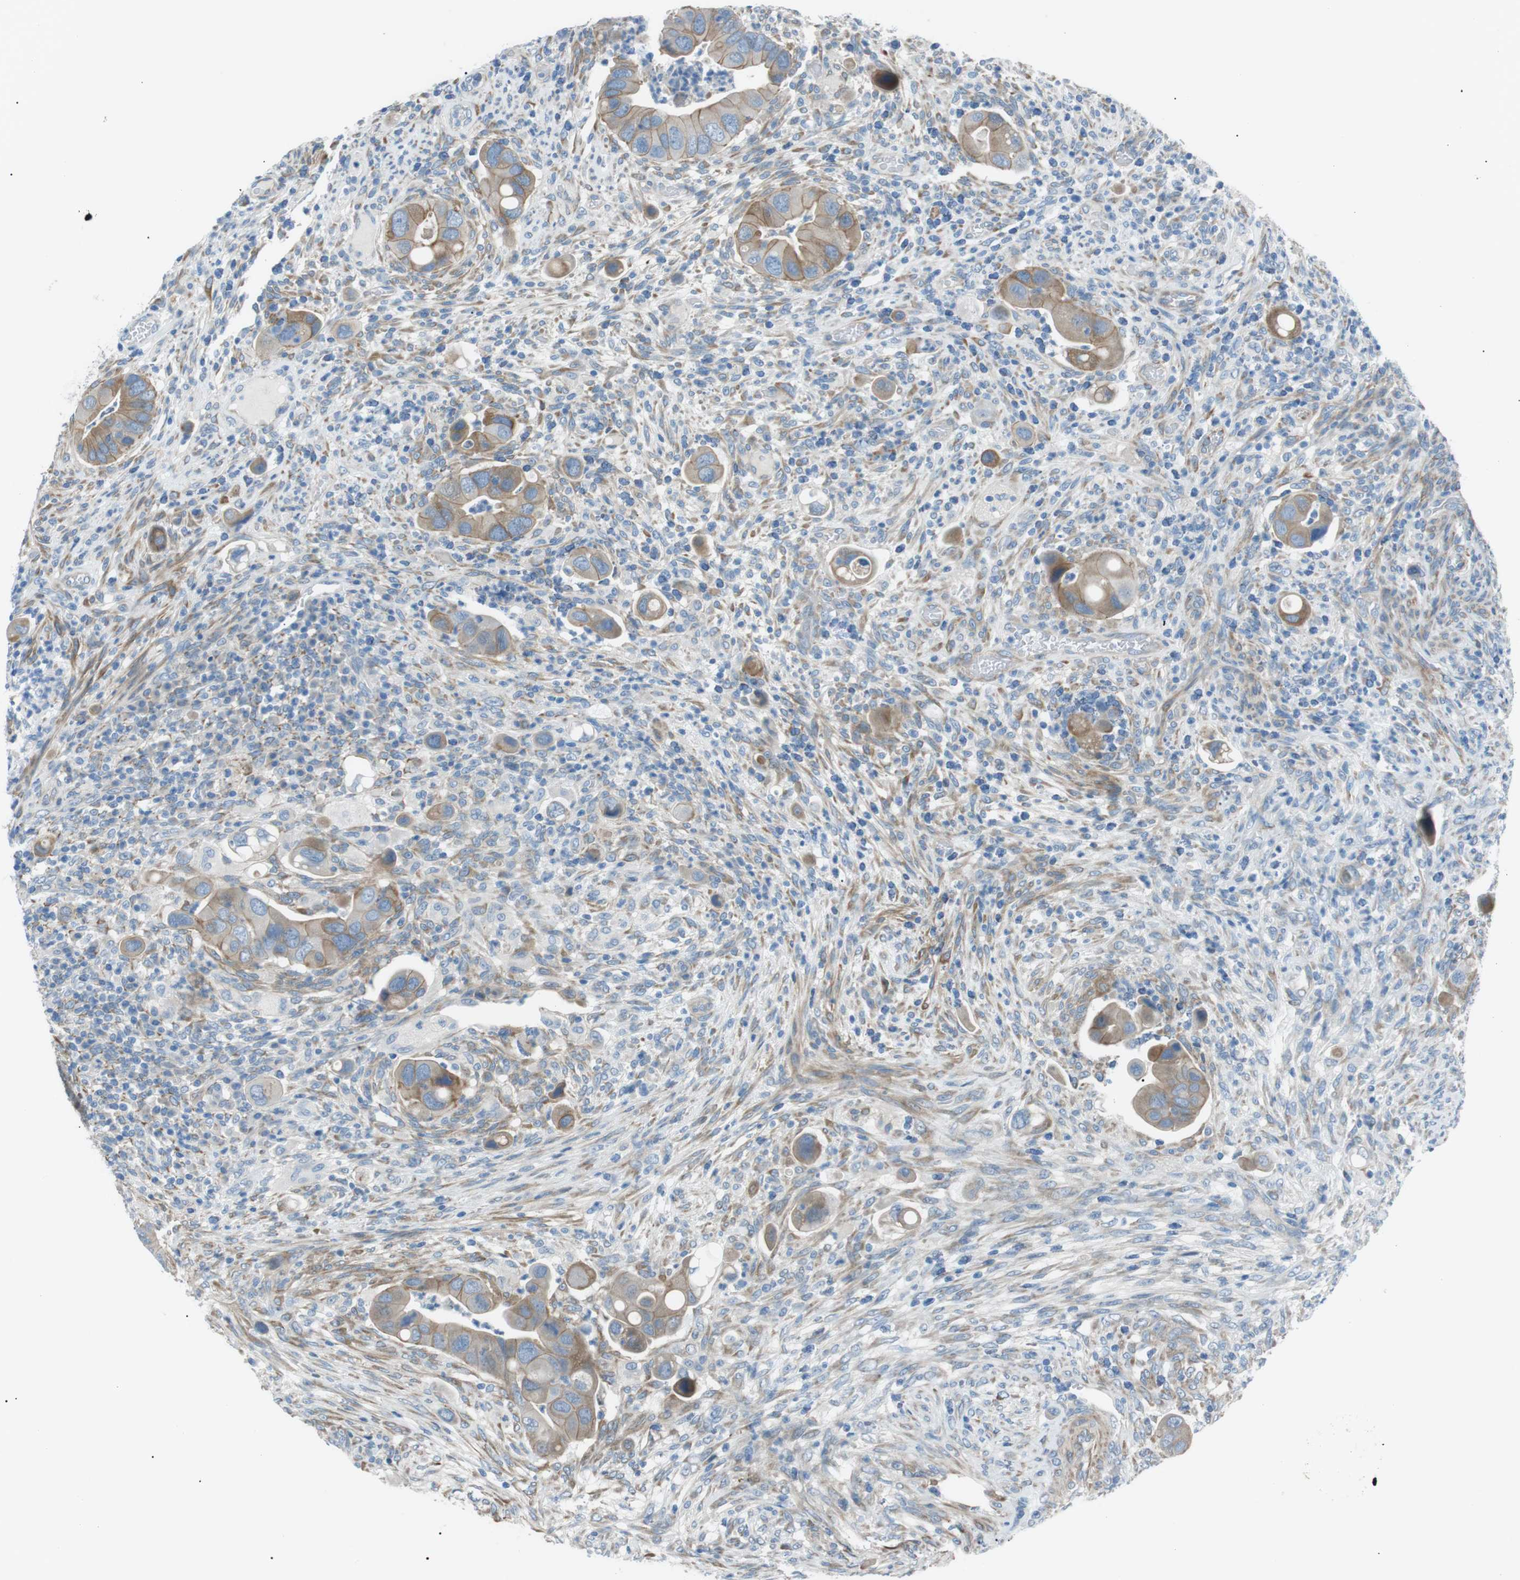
{"staining": {"intensity": "weak", "quantity": ">75%", "location": "cytoplasmic/membranous"}, "tissue": "colorectal cancer", "cell_type": "Tumor cells", "image_type": "cancer", "snomed": [{"axis": "morphology", "description": "Adenocarcinoma, NOS"}, {"axis": "topography", "description": "Rectum"}], "caption": "Human colorectal cancer (adenocarcinoma) stained with a brown dye reveals weak cytoplasmic/membranous positive positivity in about >75% of tumor cells.", "gene": "MTARC2", "patient": {"sex": "female", "age": 57}}